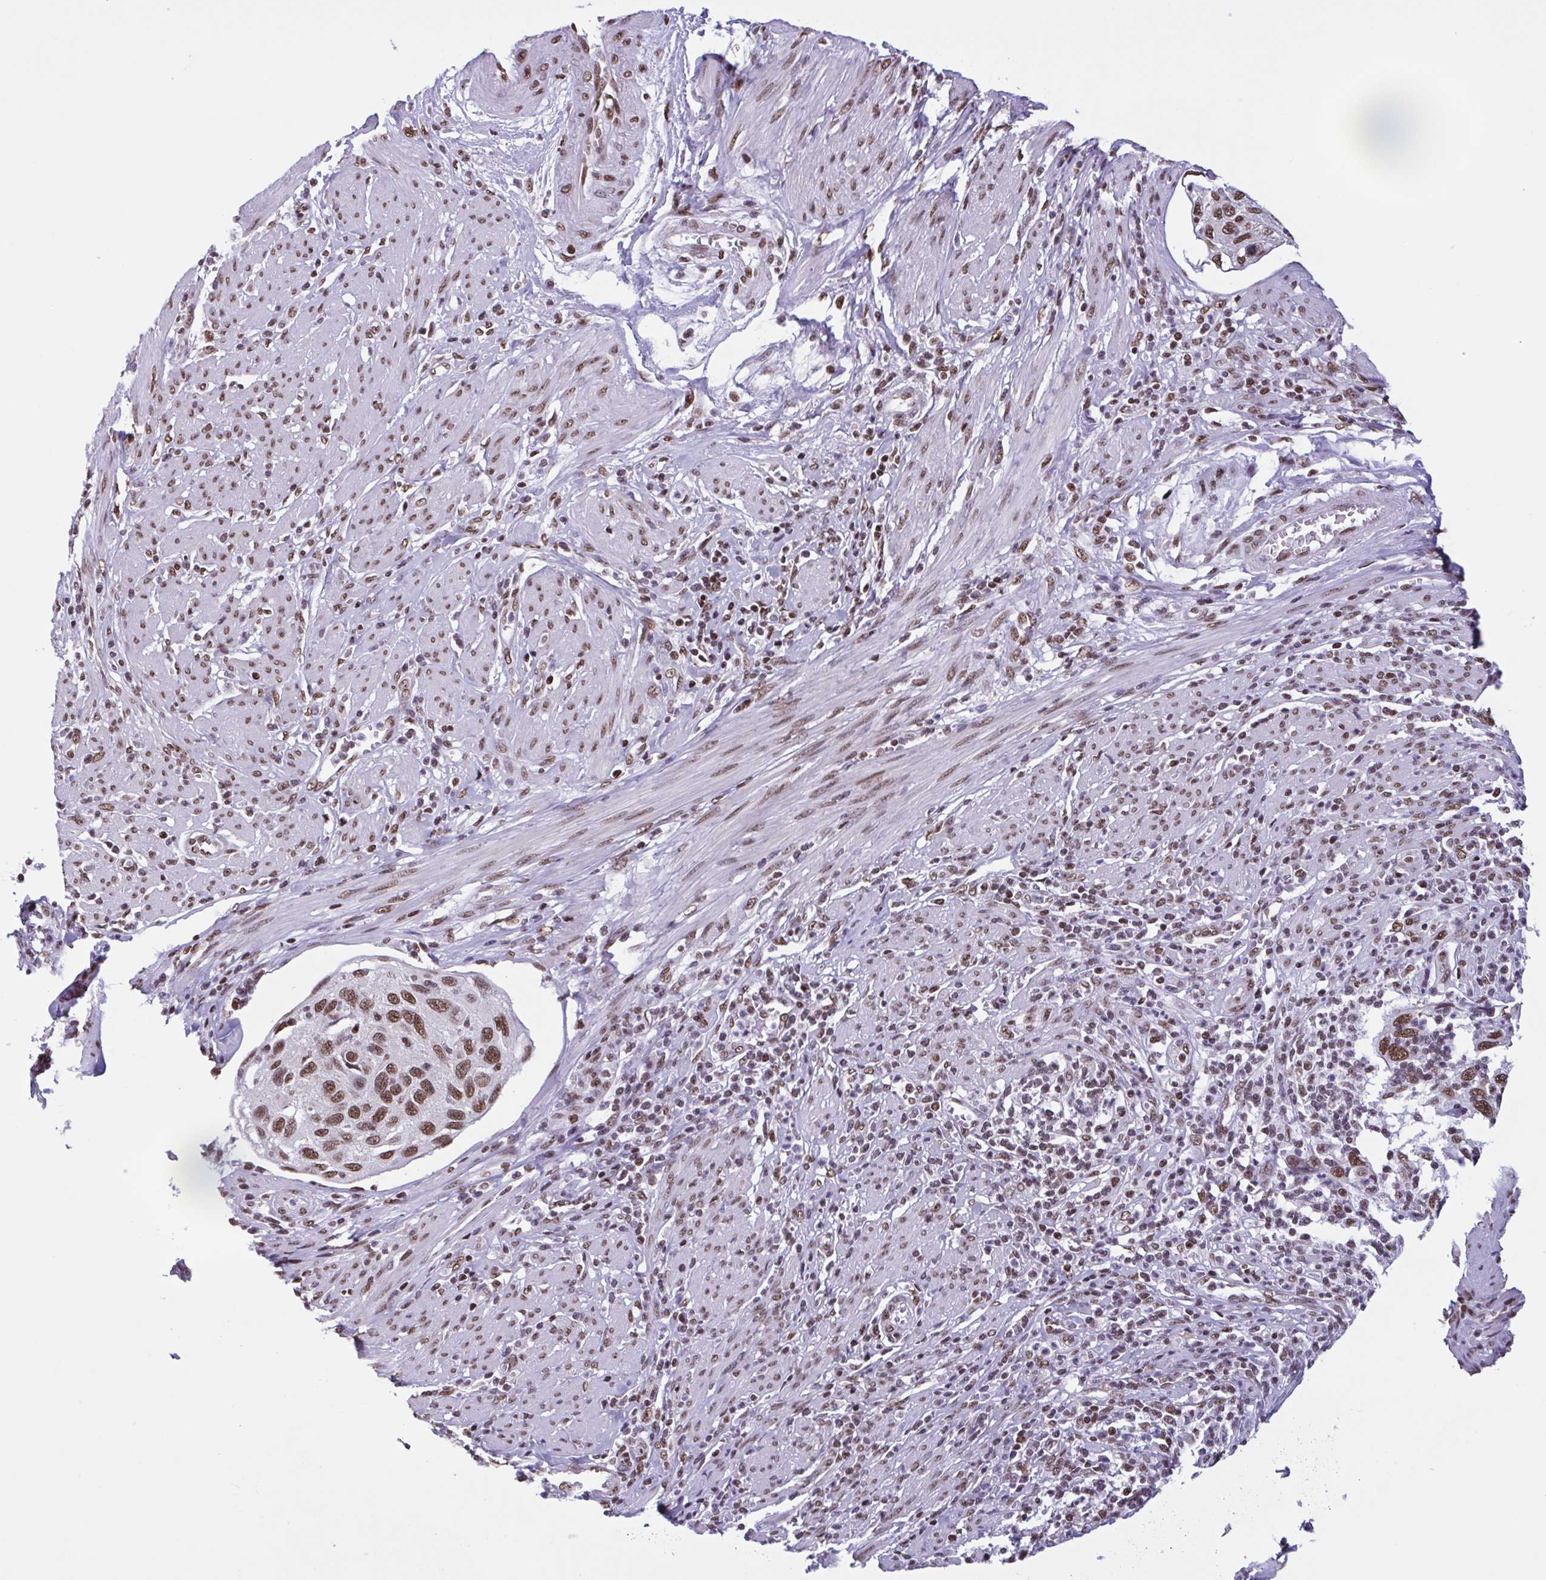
{"staining": {"intensity": "strong", "quantity": ">75%", "location": "nuclear"}, "tissue": "cervical cancer", "cell_type": "Tumor cells", "image_type": "cancer", "snomed": [{"axis": "morphology", "description": "Squamous cell carcinoma, NOS"}, {"axis": "topography", "description": "Cervix"}], "caption": "Cervical squamous cell carcinoma was stained to show a protein in brown. There is high levels of strong nuclear positivity in approximately >75% of tumor cells. The staining was performed using DAB to visualize the protein expression in brown, while the nuclei were stained in blue with hematoxylin (Magnification: 20x).", "gene": "TIMM21", "patient": {"sex": "female", "age": 70}}